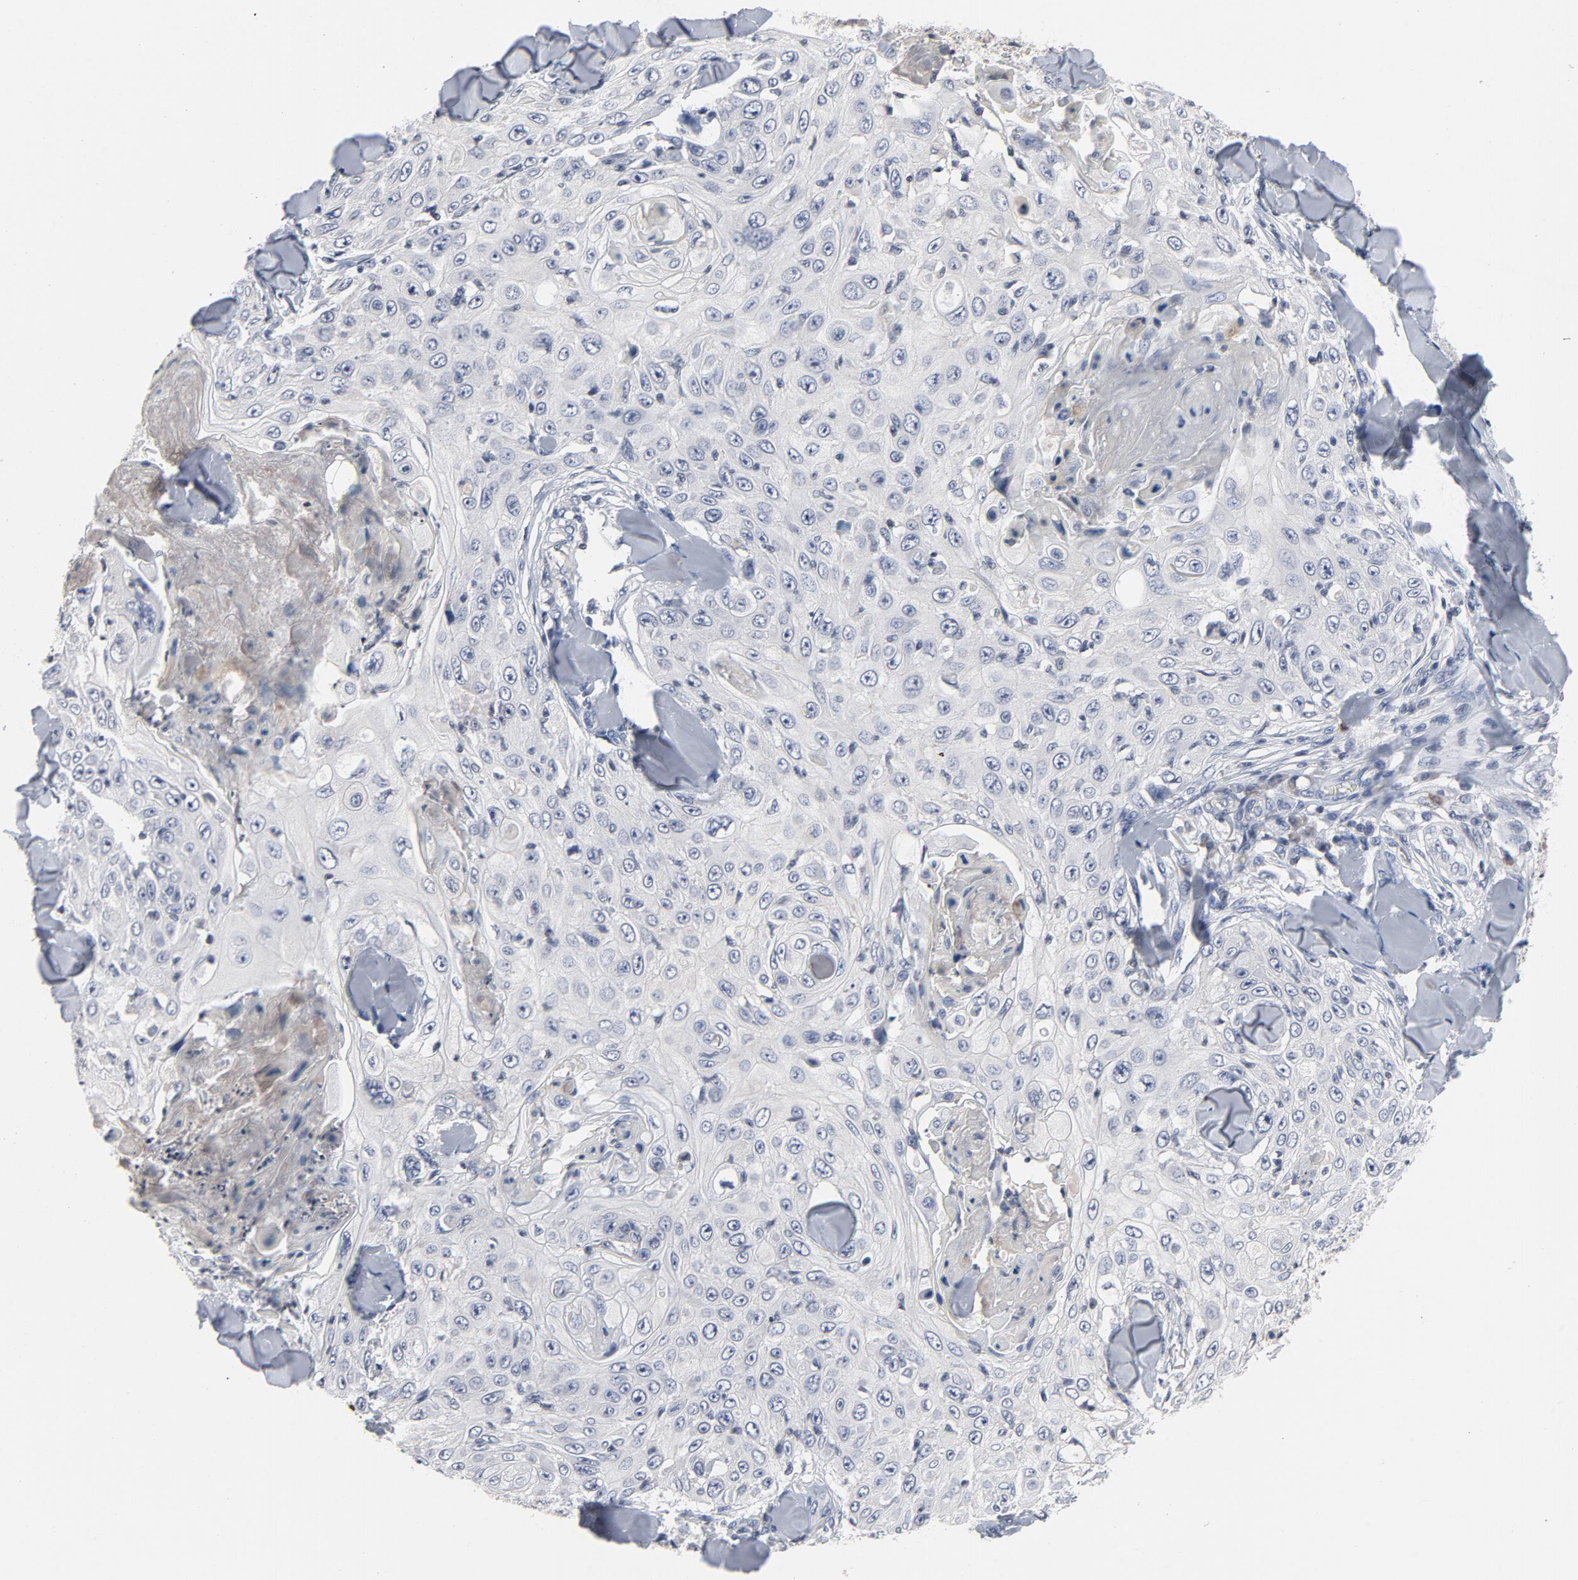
{"staining": {"intensity": "negative", "quantity": "none", "location": "none"}, "tissue": "skin cancer", "cell_type": "Tumor cells", "image_type": "cancer", "snomed": [{"axis": "morphology", "description": "Squamous cell carcinoma, NOS"}, {"axis": "topography", "description": "Skin"}], "caption": "There is no significant staining in tumor cells of skin squamous cell carcinoma. The staining is performed using DAB brown chromogen with nuclei counter-stained in using hematoxylin.", "gene": "TCL1A", "patient": {"sex": "male", "age": 86}}